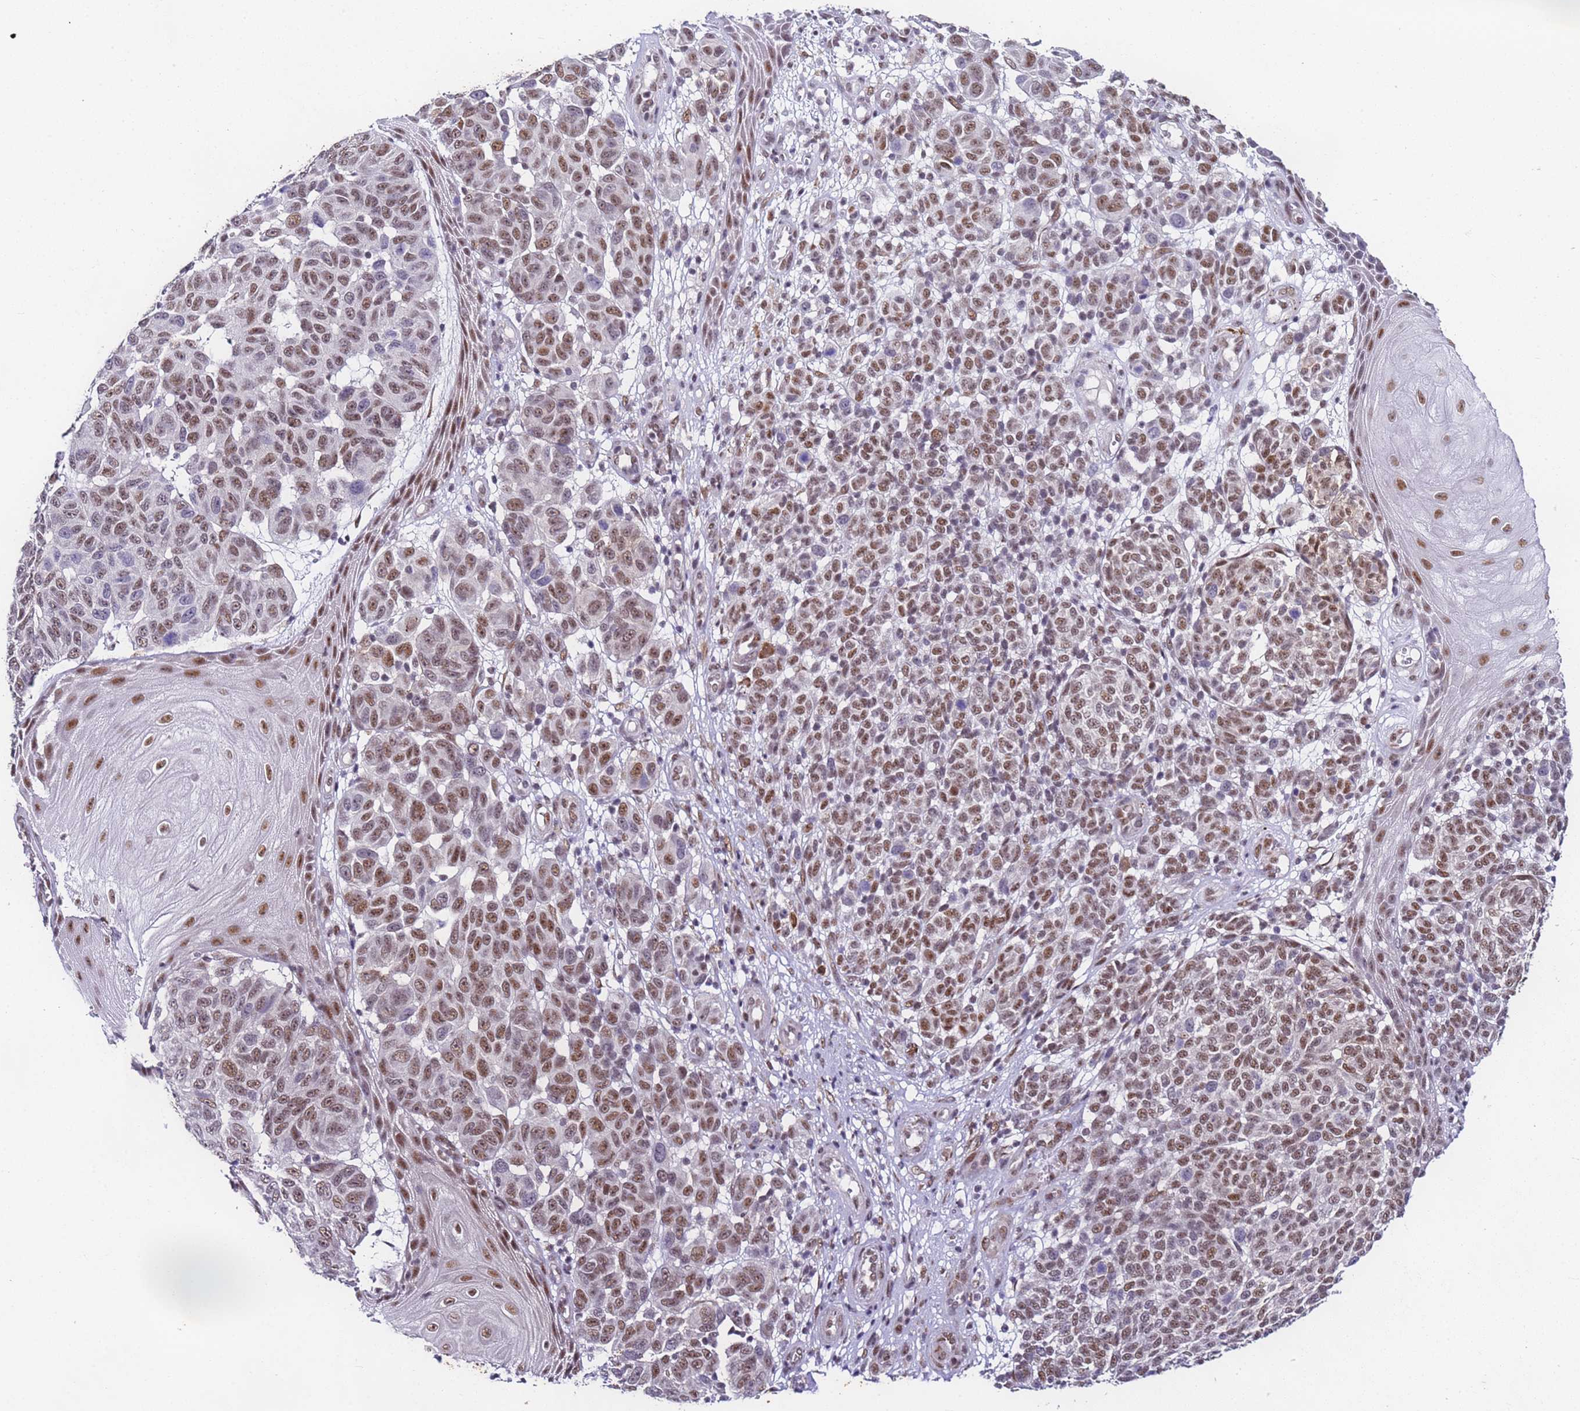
{"staining": {"intensity": "moderate", "quantity": ">75%", "location": "nuclear"}, "tissue": "melanoma", "cell_type": "Tumor cells", "image_type": "cancer", "snomed": [{"axis": "morphology", "description": "Malignant melanoma, NOS"}, {"axis": "topography", "description": "Skin"}], "caption": "An image of human melanoma stained for a protein exhibits moderate nuclear brown staining in tumor cells.", "gene": "FNBP4", "patient": {"sex": "male", "age": 49}}